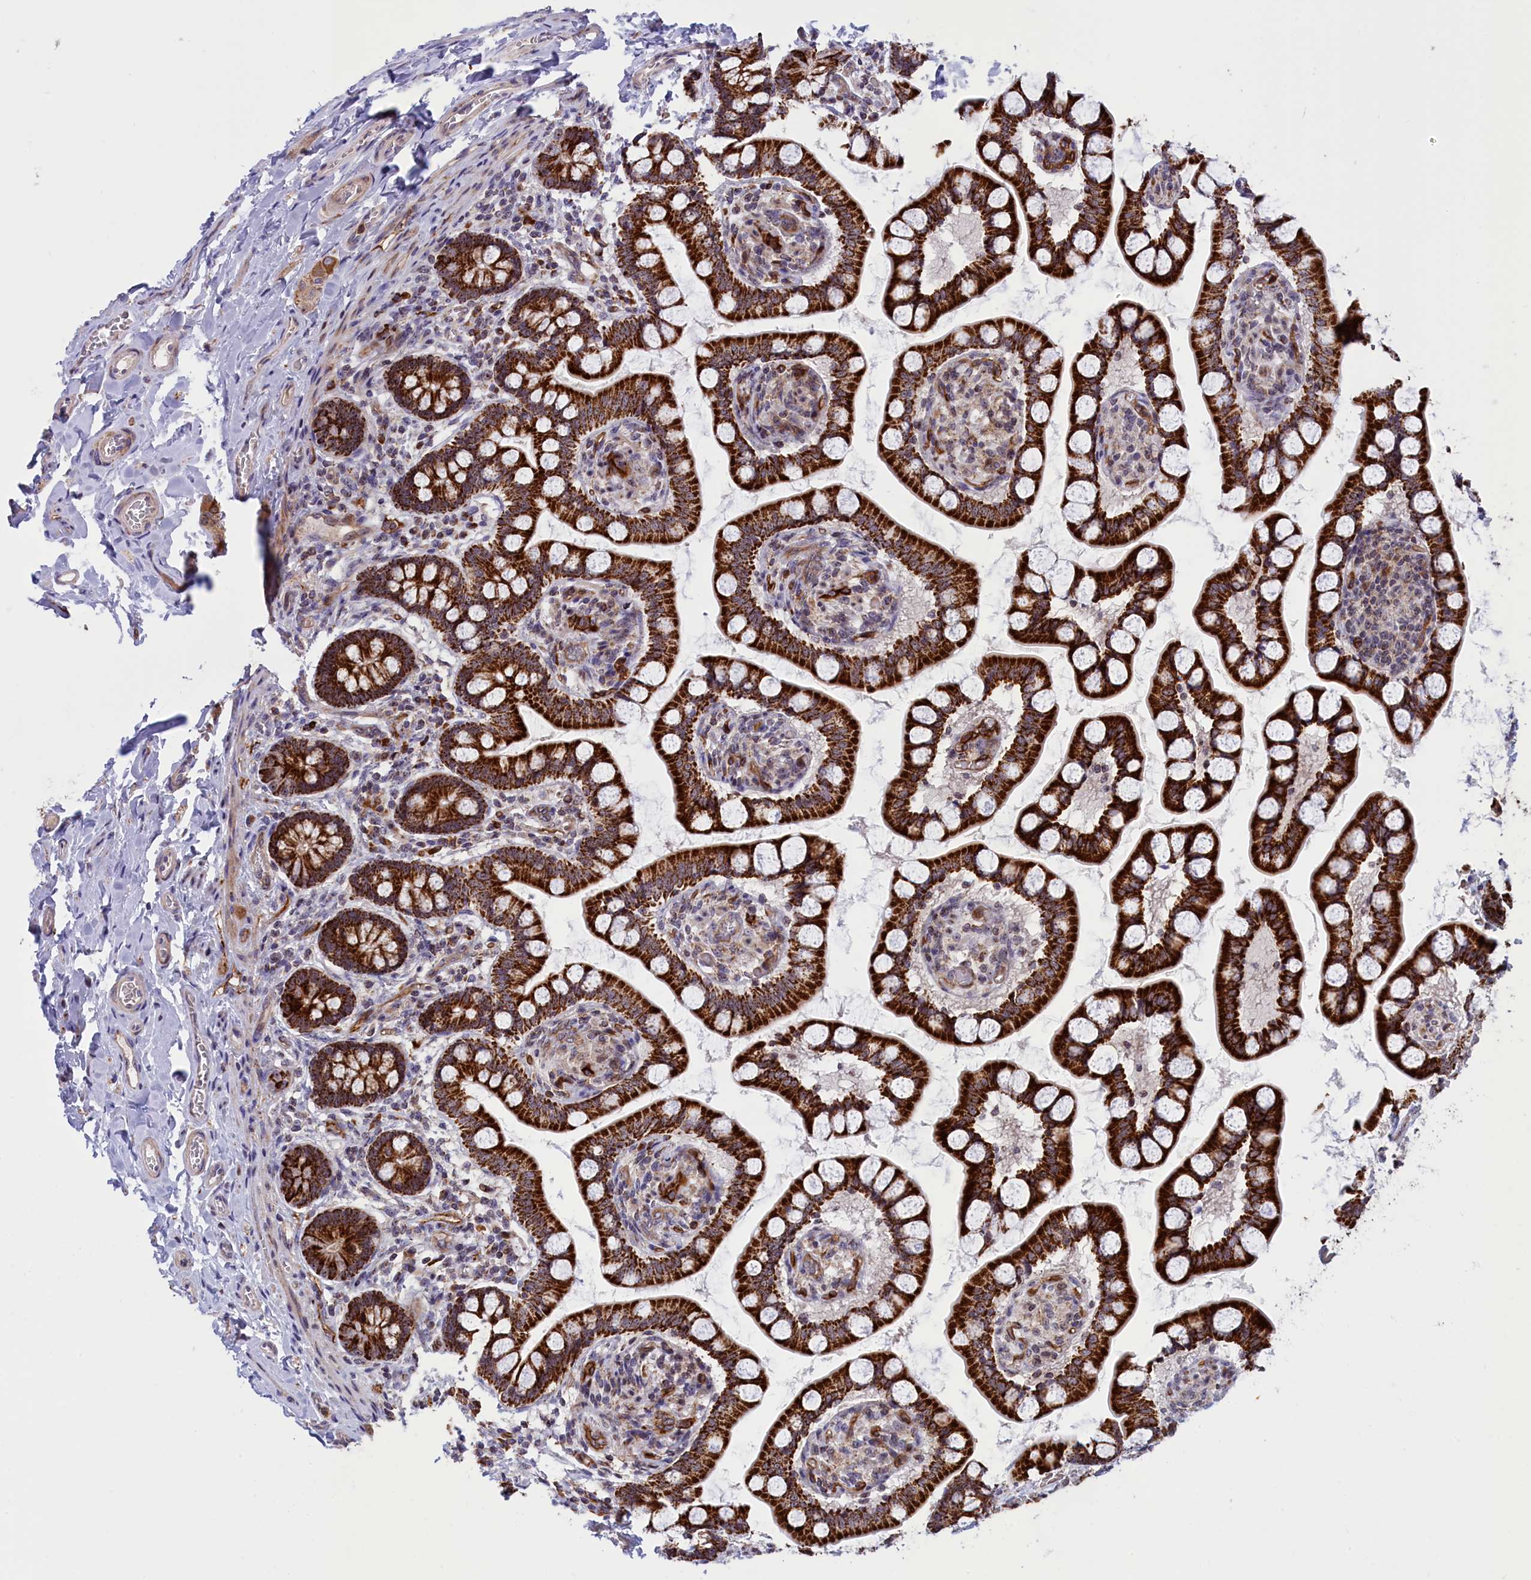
{"staining": {"intensity": "strong", "quantity": ">75%", "location": "cytoplasmic/membranous"}, "tissue": "small intestine", "cell_type": "Glandular cells", "image_type": "normal", "snomed": [{"axis": "morphology", "description": "Normal tissue, NOS"}, {"axis": "topography", "description": "Small intestine"}], "caption": "The image reveals immunohistochemical staining of unremarkable small intestine. There is strong cytoplasmic/membranous staining is appreciated in approximately >75% of glandular cells. Nuclei are stained in blue.", "gene": "MPND", "patient": {"sex": "male", "age": 52}}